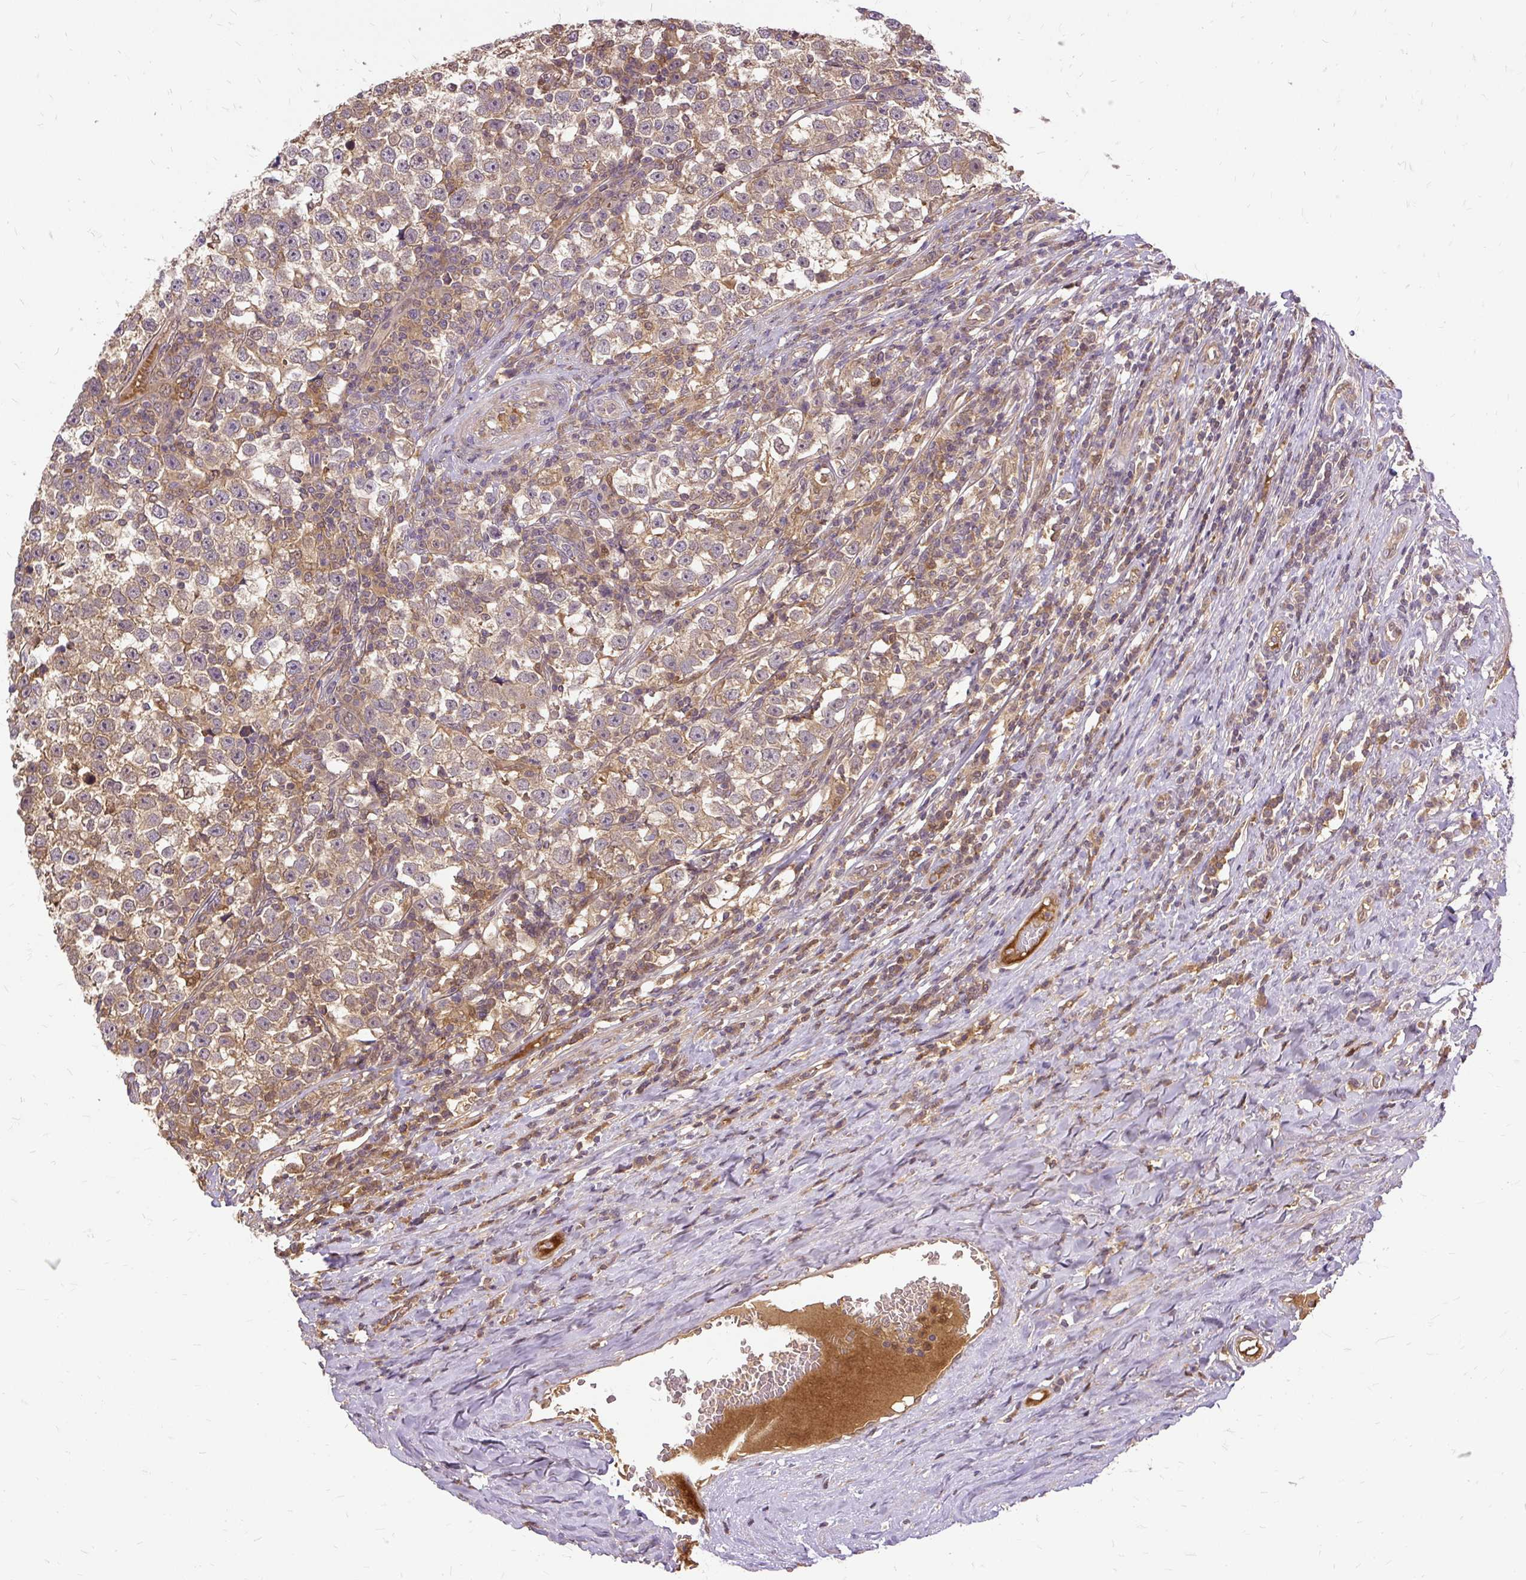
{"staining": {"intensity": "weak", "quantity": "25%-75%", "location": "cytoplasmic/membranous"}, "tissue": "testis cancer", "cell_type": "Tumor cells", "image_type": "cancer", "snomed": [{"axis": "morphology", "description": "Normal tissue, NOS"}, {"axis": "morphology", "description": "Seminoma, NOS"}, {"axis": "topography", "description": "Testis"}], "caption": "The immunohistochemical stain labels weak cytoplasmic/membranous positivity in tumor cells of testis seminoma tissue.", "gene": "AP5S1", "patient": {"sex": "male", "age": 43}}